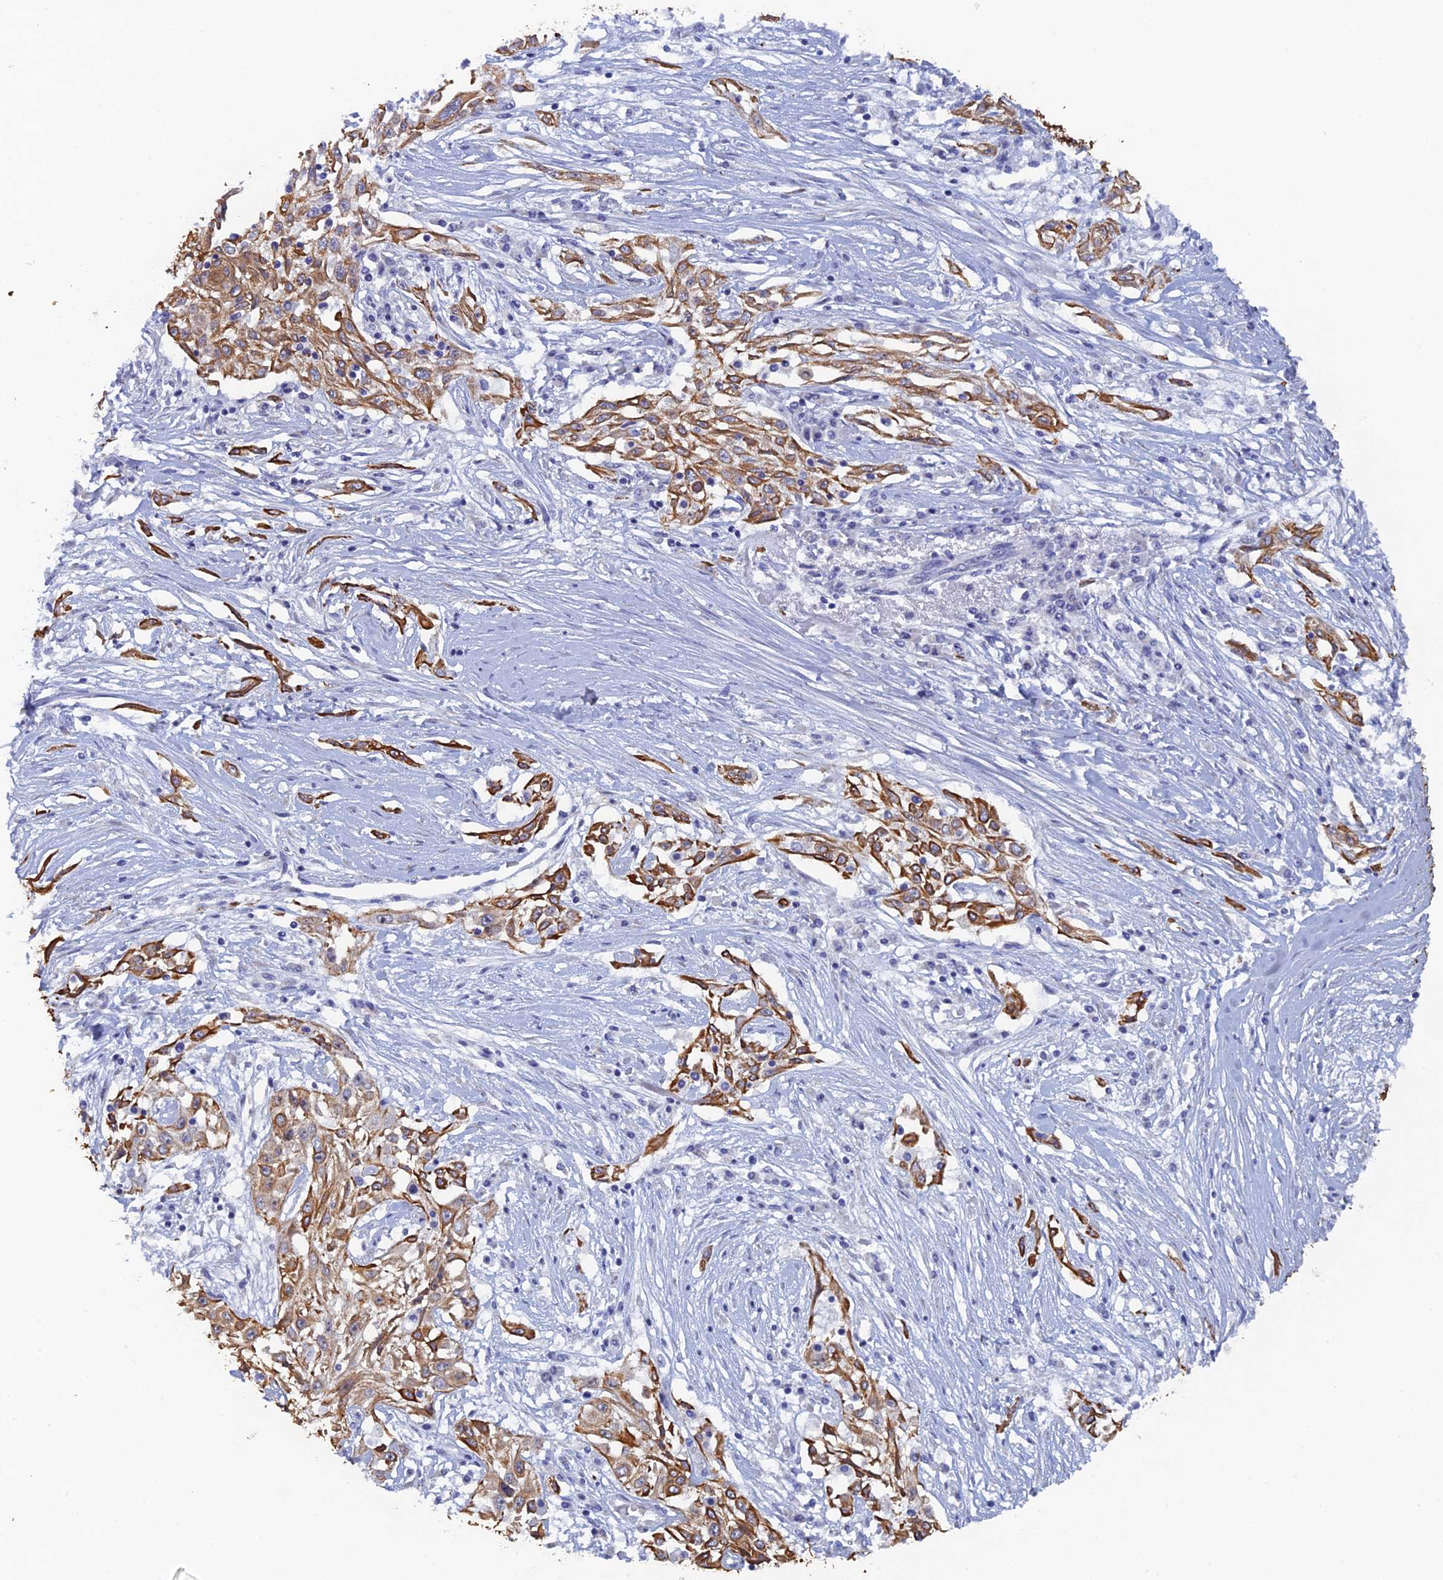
{"staining": {"intensity": "moderate", "quantity": ">75%", "location": "cytoplasmic/membranous"}, "tissue": "skin cancer", "cell_type": "Tumor cells", "image_type": "cancer", "snomed": [{"axis": "morphology", "description": "Squamous cell carcinoma, NOS"}, {"axis": "morphology", "description": "Squamous cell carcinoma, metastatic, NOS"}, {"axis": "topography", "description": "Skin"}, {"axis": "topography", "description": "Lymph node"}], "caption": "Protein expression analysis of human skin cancer (squamous cell carcinoma) reveals moderate cytoplasmic/membranous staining in approximately >75% of tumor cells.", "gene": "SRFBP1", "patient": {"sex": "male", "age": 75}}